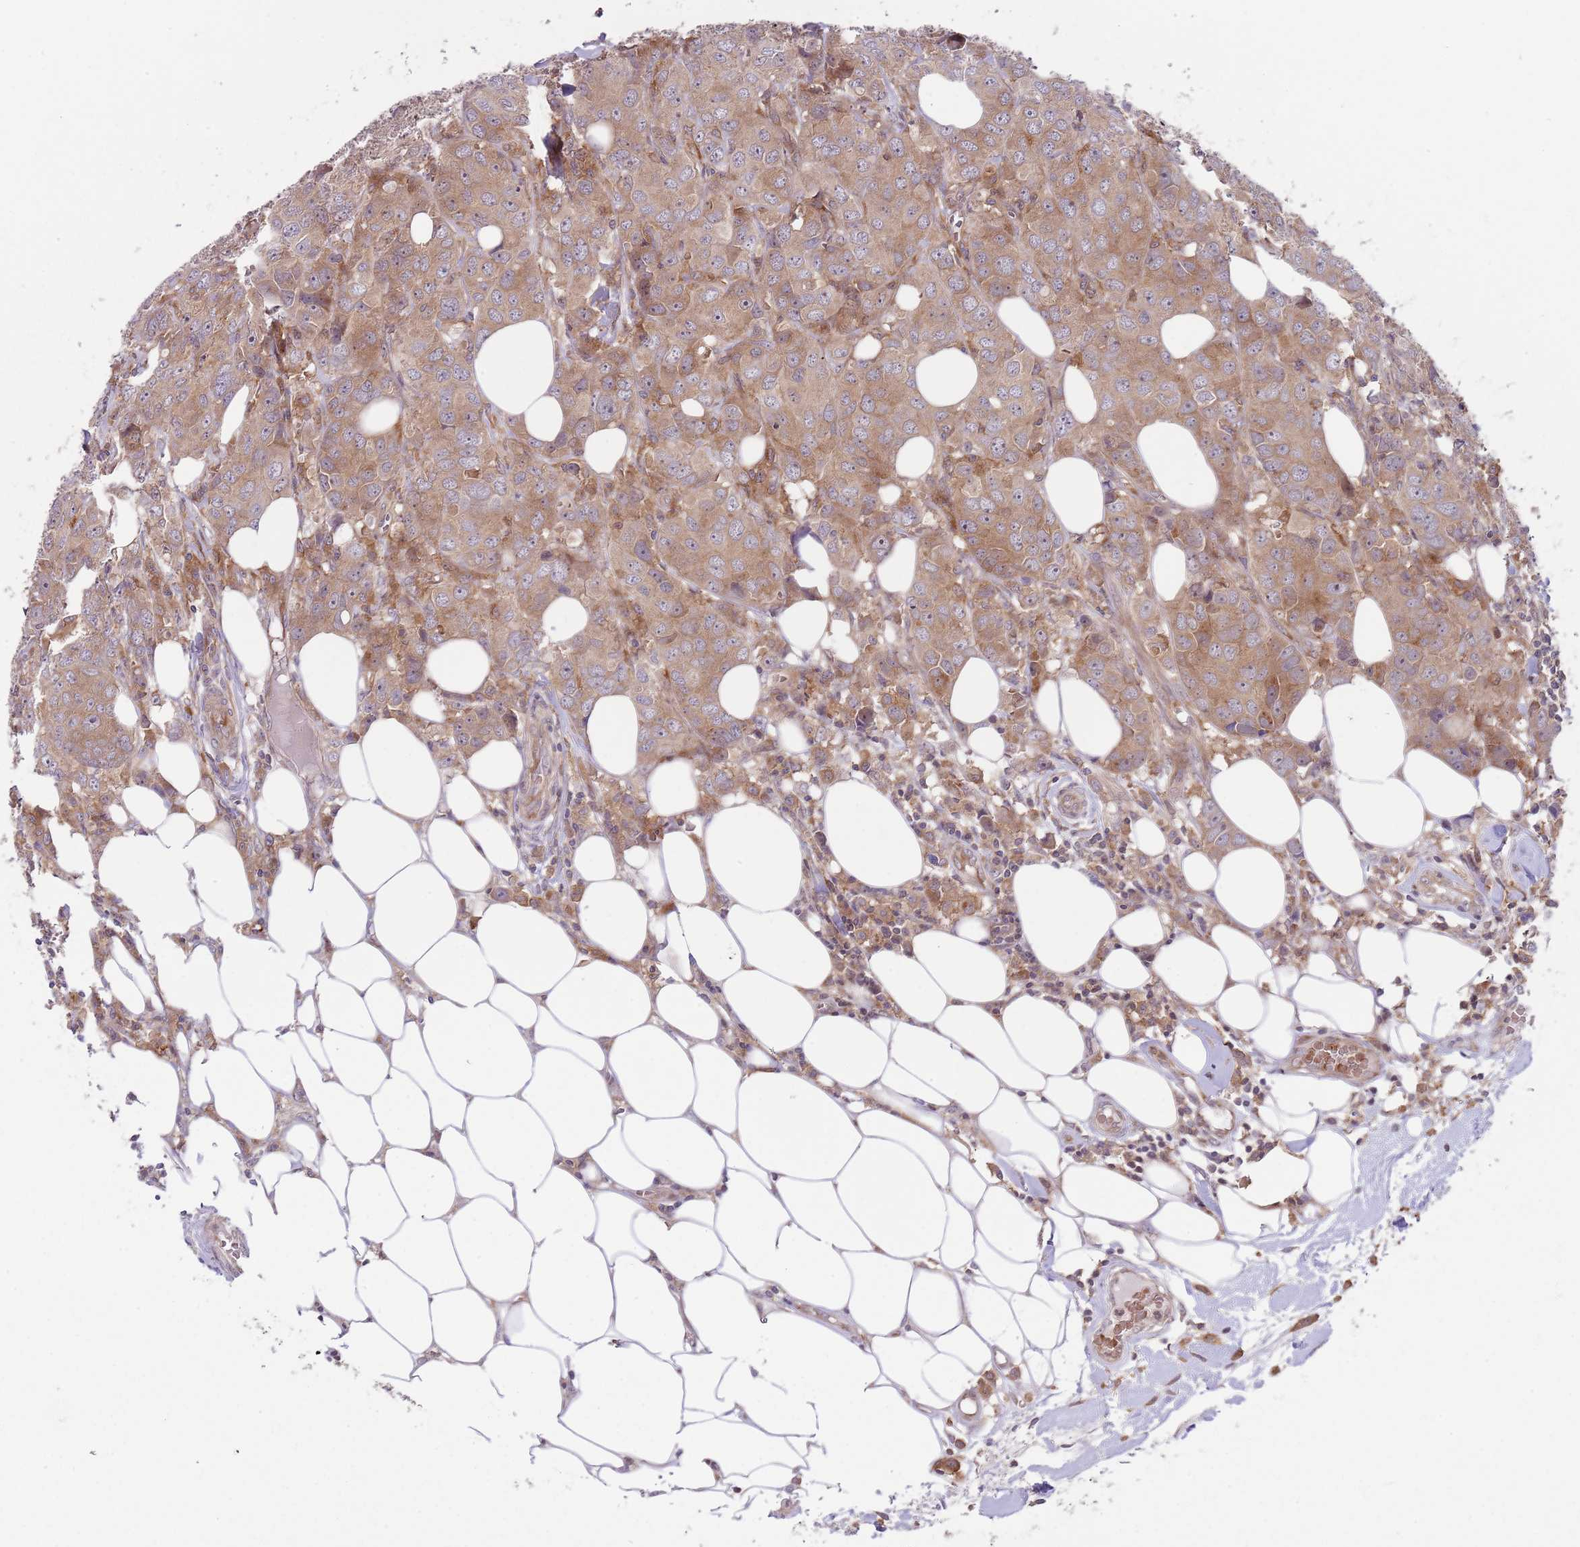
{"staining": {"intensity": "moderate", "quantity": ">75%", "location": "cytoplasmic/membranous,nuclear"}, "tissue": "breast cancer", "cell_type": "Tumor cells", "image_type": "cancer", "snomed": [{"axis": "morphology", "description": "Duct carcinoma"}, {"axis": "topography", "description": "Breast"}], "caption": "Invasive ductal carcinoma (breast) was stained to show a protein in brown. There is medium levels of moderate cytoplasmic/membranous and nuclear expression in approximately >75% of tumor cells. (brown staining indicates protein expression, while blue staining denotes nuclei).", "gene": "GGA1", "patient": {"sex": "female", "age": 43}}